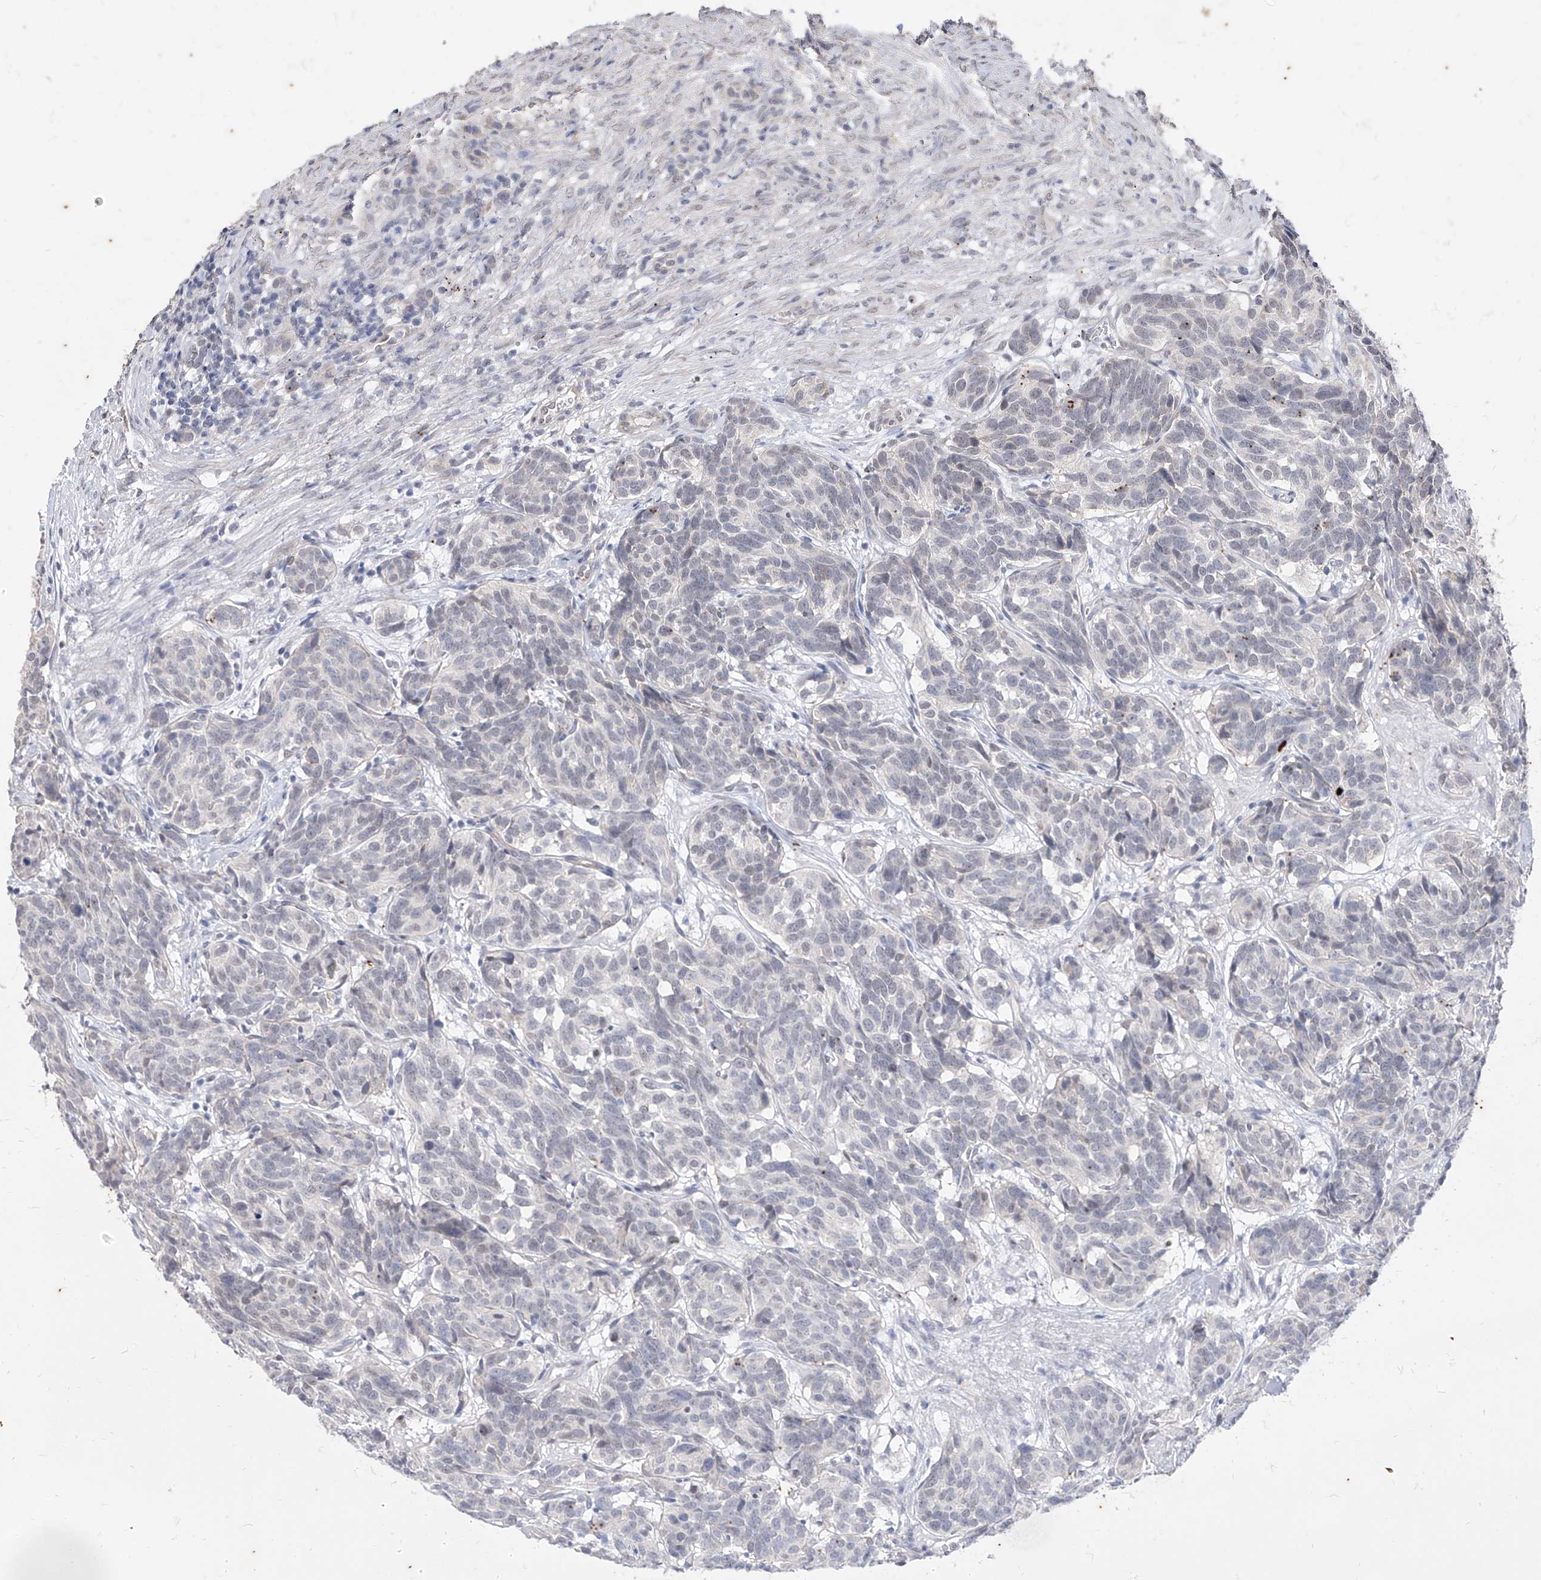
{"staining": {"intensity": "negative", "quantity": "none", "location": "none"}, "tissue": "carcinoid", "cell_type": "Tumor cells", "image_type": "cancer", "snomed": [{"axis": "morphology", "description": "Carcinoid, malignant, NOS"}, {"axis": "topography", "description": "Lung"}], "caption": "The image displays no significant expression in tumor cells of carcinoid. Brightfield microscopy of IHC stained with DAB (3,3'-diaminobenzidine) (brown) and hematoxylin (blue), captured at high magnification.", "gene": "PHF20L1", "patient": {"sex": "female", "age": 46}}